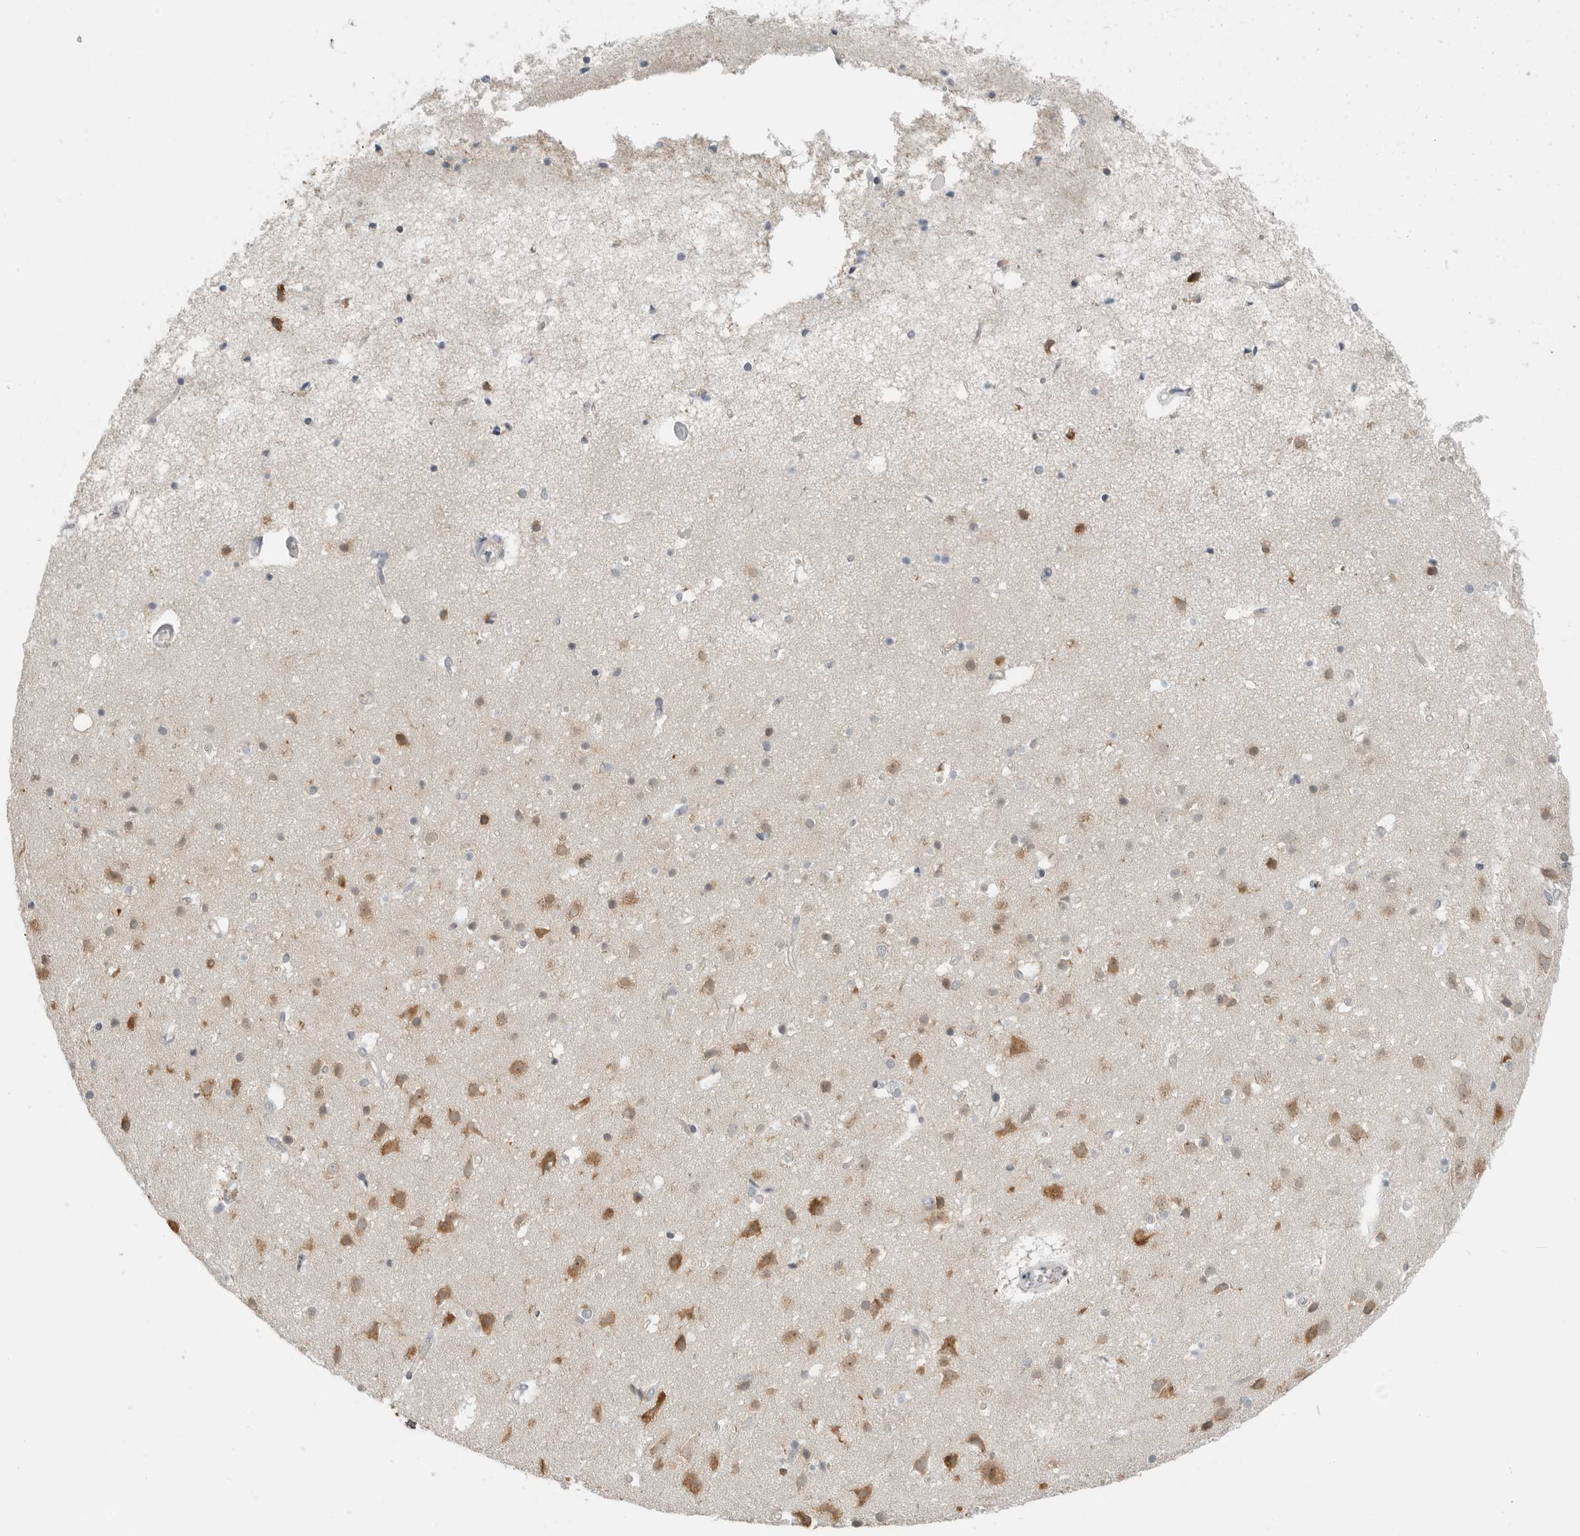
{"staining": {"intensity": "negative", "quantity": "none", "location": "none"}, "tissue": "cerebral cortex", "cell_type": "Endothelial cells", "image_type": "normal", "snomed": [{"axis": "morphology", "description": "Normal tissue, NOS"}, {"axis": "topography", "description": "Cerebral cortex"}], "caption": "A high-resolution image shows immunohistochemistry staining of normal cerebral cortex, which shows no significant expression in endothelial cells. (DAB (3,3'-diaminobenzidine) immunohistochemistry (IHC) visualized using brightfield microscopy, high magnification).", "gene": "IL12RB2", "patient": {"sex": "male", "age": 54}}